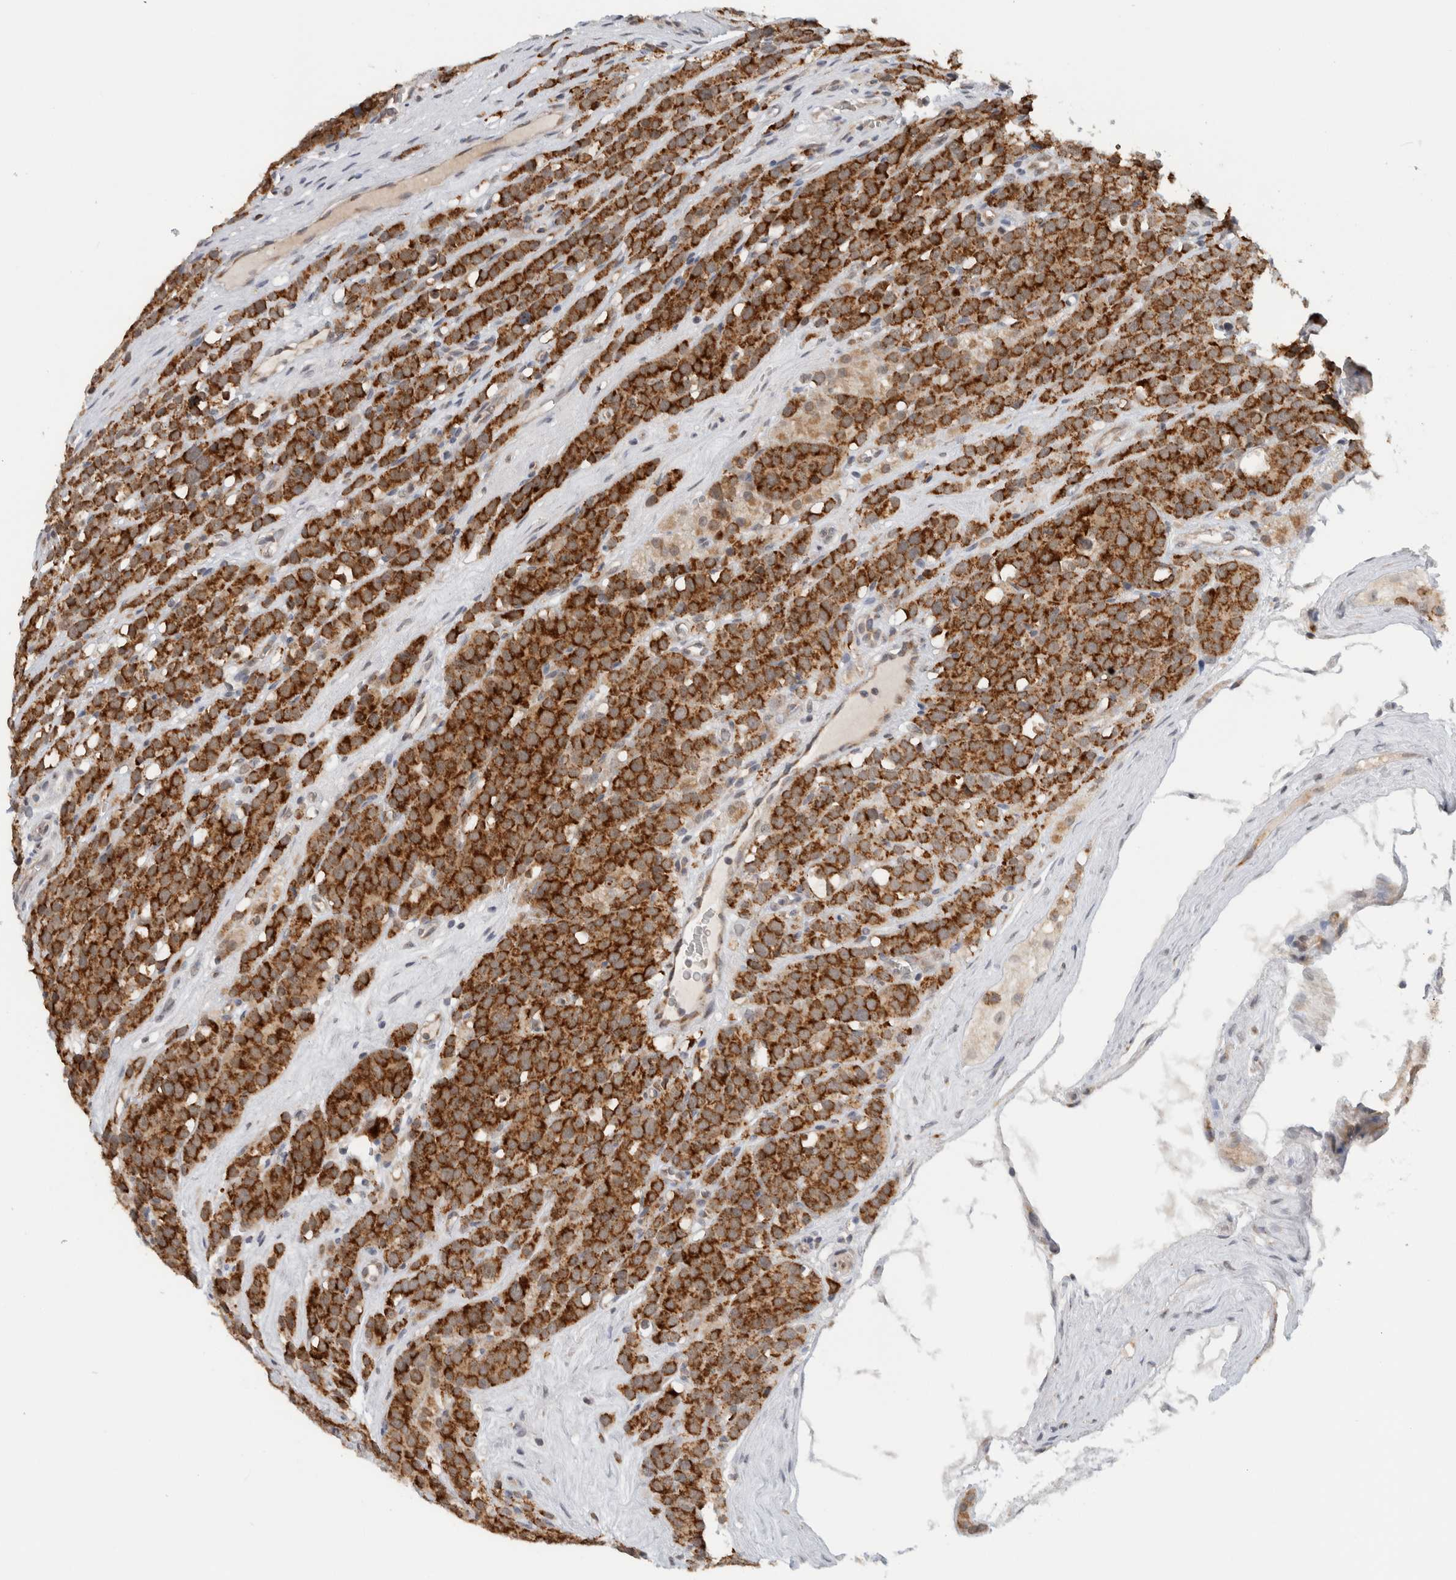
{"staining": {"intensity": "strong", "quantity": ">75%", "location": "cytoplasmic/membranous"}, "tissue": "testis cancer", "cell_type": "Tumor cells", "image_type": "cancer", "snomed": [{"axis": "morphology", "description": "Seminoma, NOS"}, {"axis": "topography", "description": "Testis"}], "caption": "Immunohistochemistry histopathology image of testis cancer (seminoma) stained for a protein (brown), which reveals high levels of strong cytoplasmic/membranous expression in about >75% of tumor cells.", "gene": "CMC2", "patient": {"sex": "male", "age": 71}}